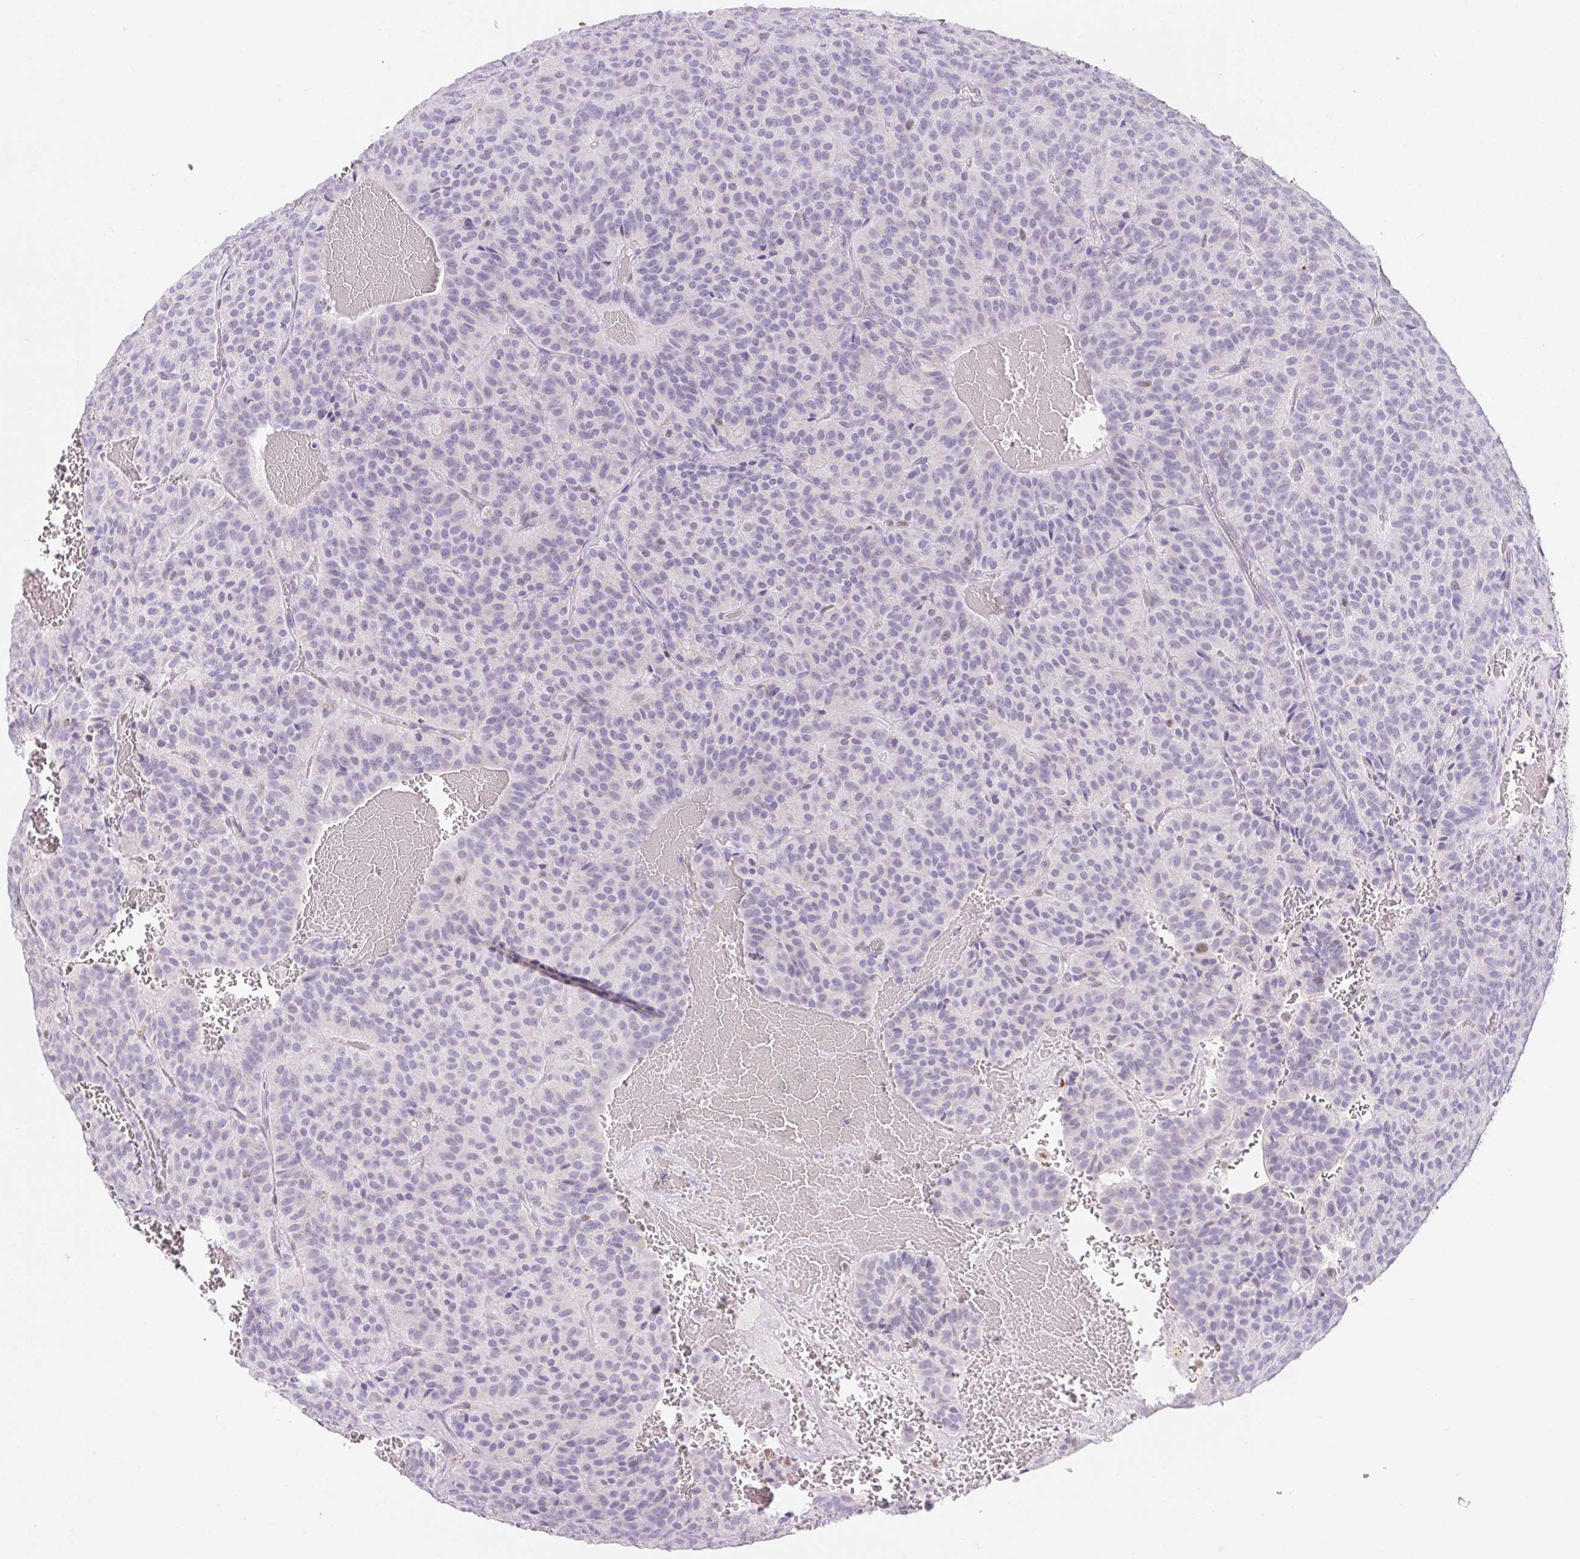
{"staining": {"intensity": "negative", "quantity": "none", "location": "none"}, "tissue": "carcinoid", "cell_type": "Tumor cells", "image_type": "cancer", "snomed": [{"axis": "morphology", "description": "Carcinoid, malignant, NOS"}, {"axis": "topography", "description": "Lung"}], "caption": "DAB immunohistochemical staining of malignant carcinoid displays no significant positivity in tumor cells.", "gene": "POLD3", "patient": {"sex": "male", "age": 70}}